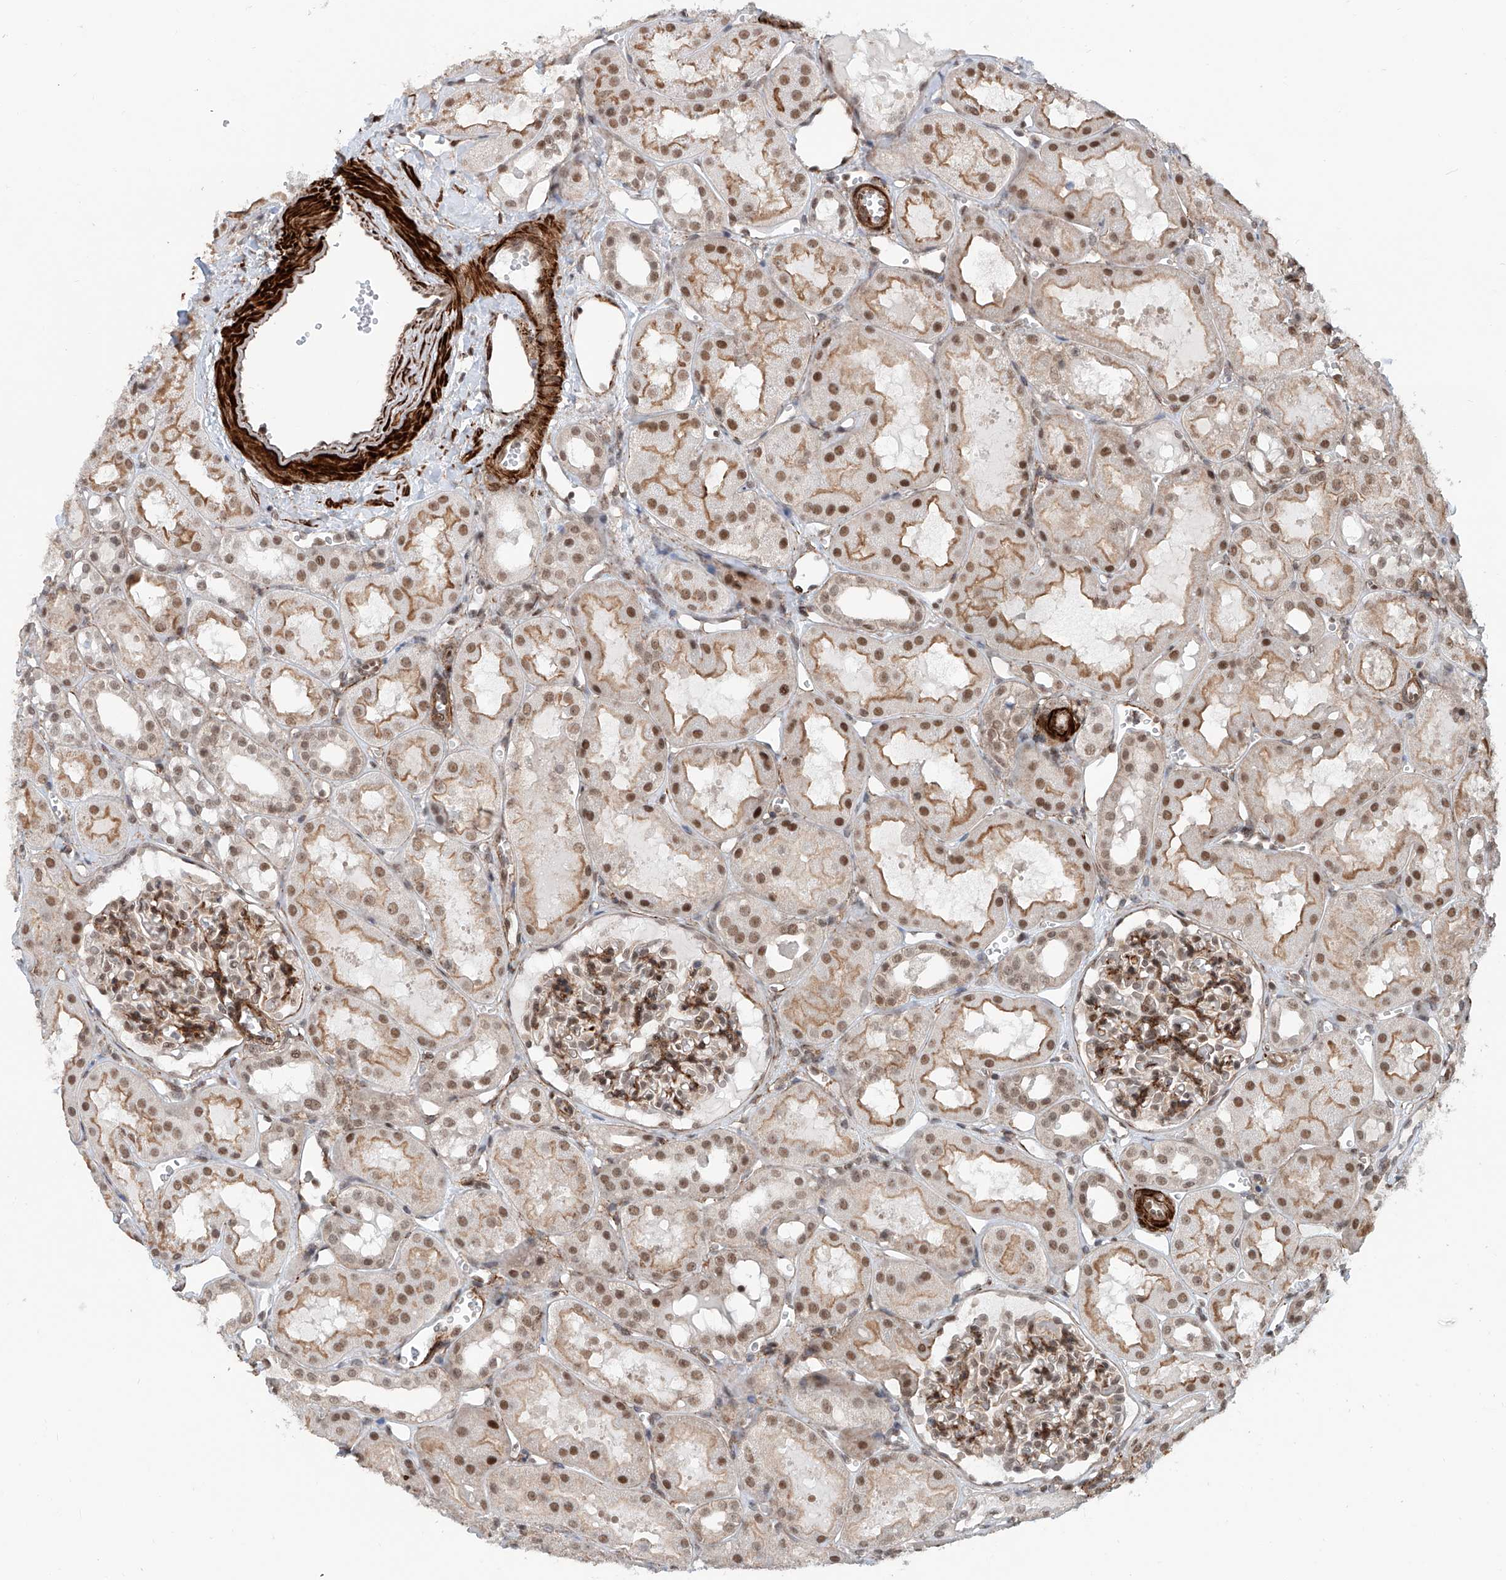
{"staining": {"intensity": "moderate", "quantity": "25%-75%", "location": "cytoplasmic/membranous,nuclear"}, "tissue": "kidney", "cell_type": "Cells in glomeruli", "image_type": "normal", "snomed": [{"axis": "morphology", "description": "Normal tissue, NOS"}, {"axis": "topography", "description": "Kidney"}], "caption": "IHC histopathology image of normal kidney stained for a protein (brown), which demonstrates medium levels of moderate cytoplasmic/membranous,nuclear staining in about 25%-75% of cells in glomeruli.", "gene": "SDE2", "patient": {"sex": "male", "age": 16}}